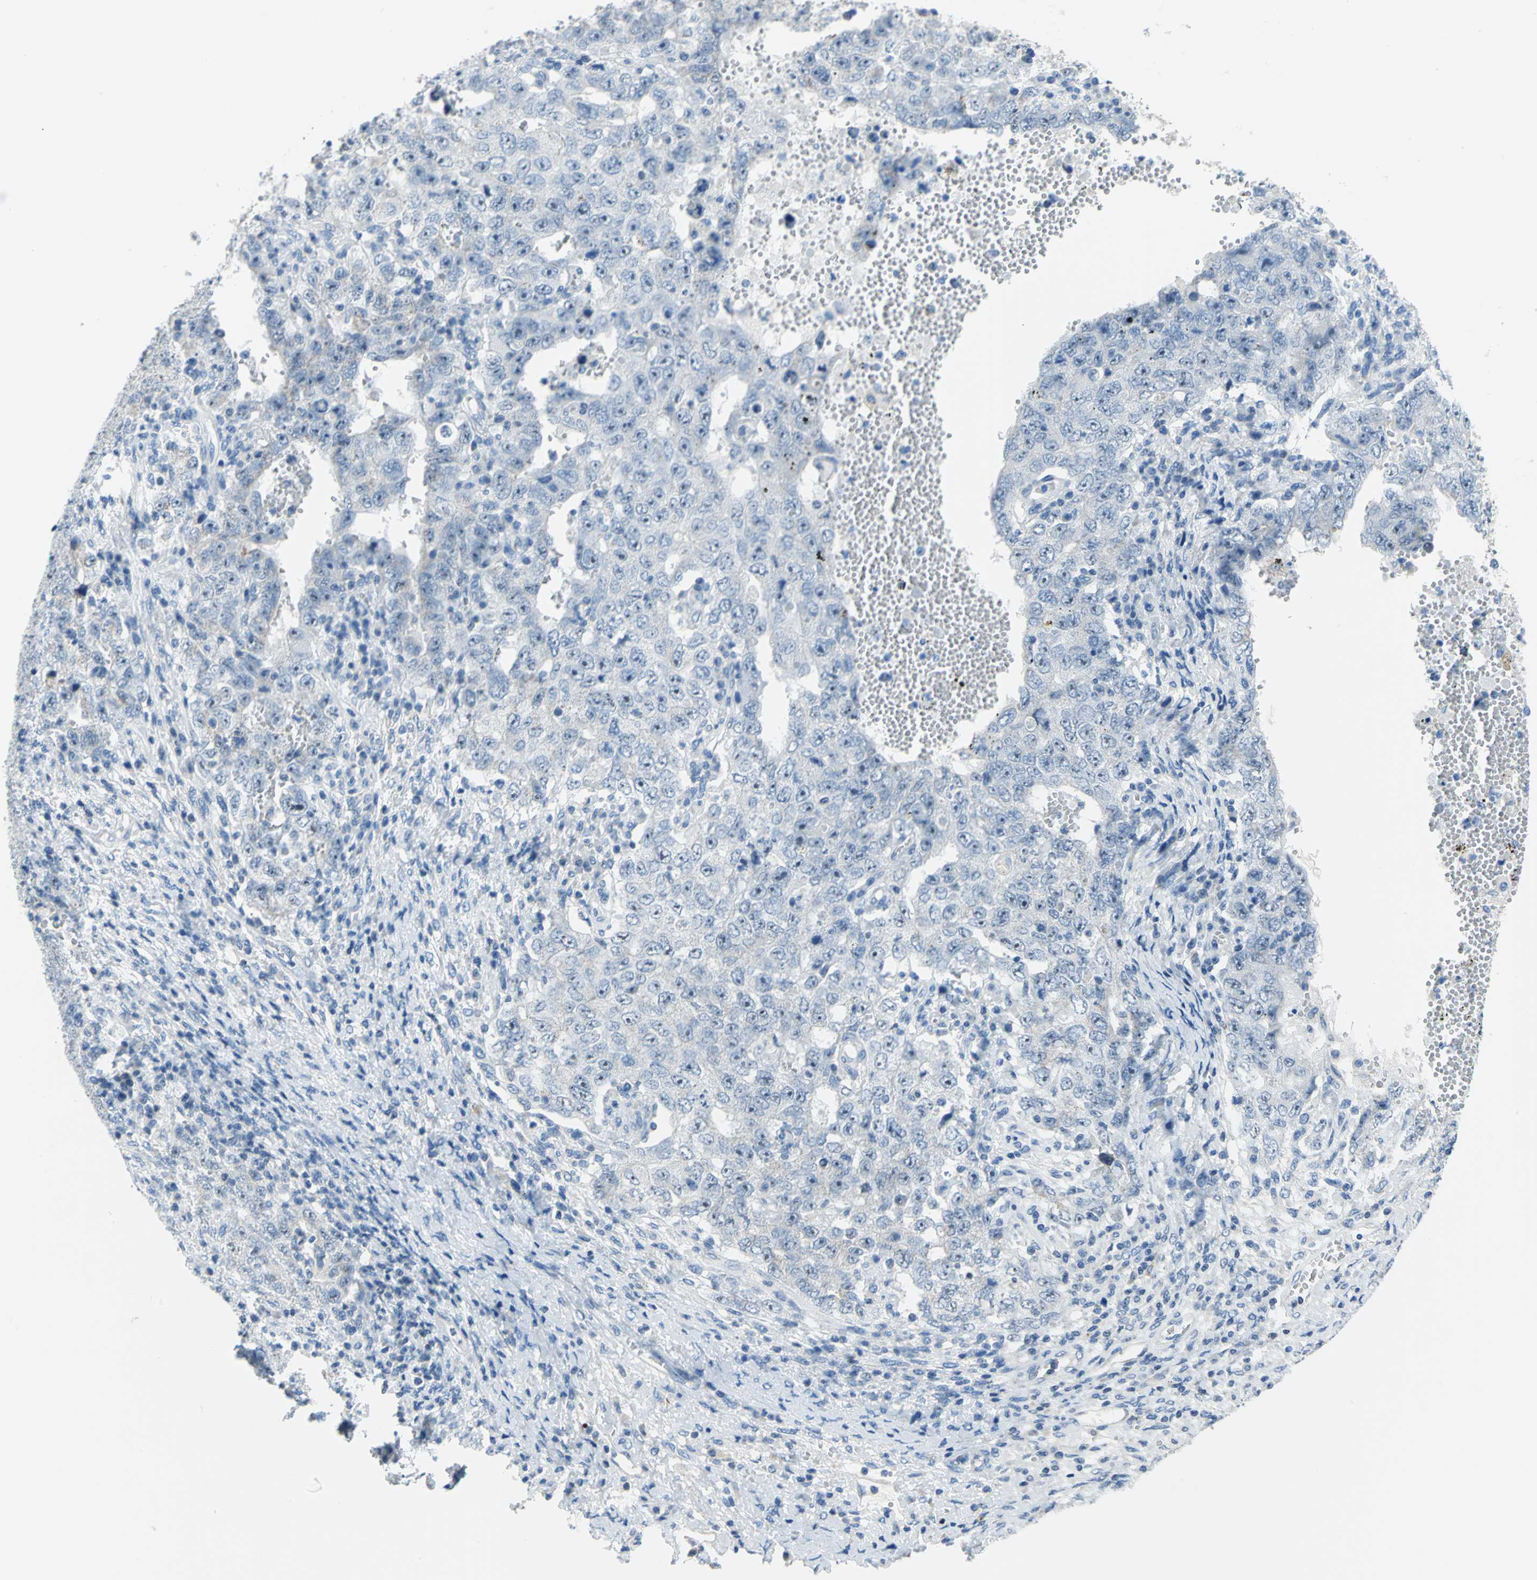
{"staining": {"intensity": "negative", "quantity": "none", "location": "none"}, "tissue": "testis cancer", "cell_type": "Tumor cells", "image_type": "cancer", "snomed": [{"axis": "morphology", "description": "Carcinoma, Embryonal, NOS"}, {"axis": "topography", "description": "Testis"}], "caption": "Immunohistochemistry (IHC) of human testis cancer demonstrates no positivity in tumor cells.", "gene": "MUC4", "patient": {"sex": "male", "age": 26}}